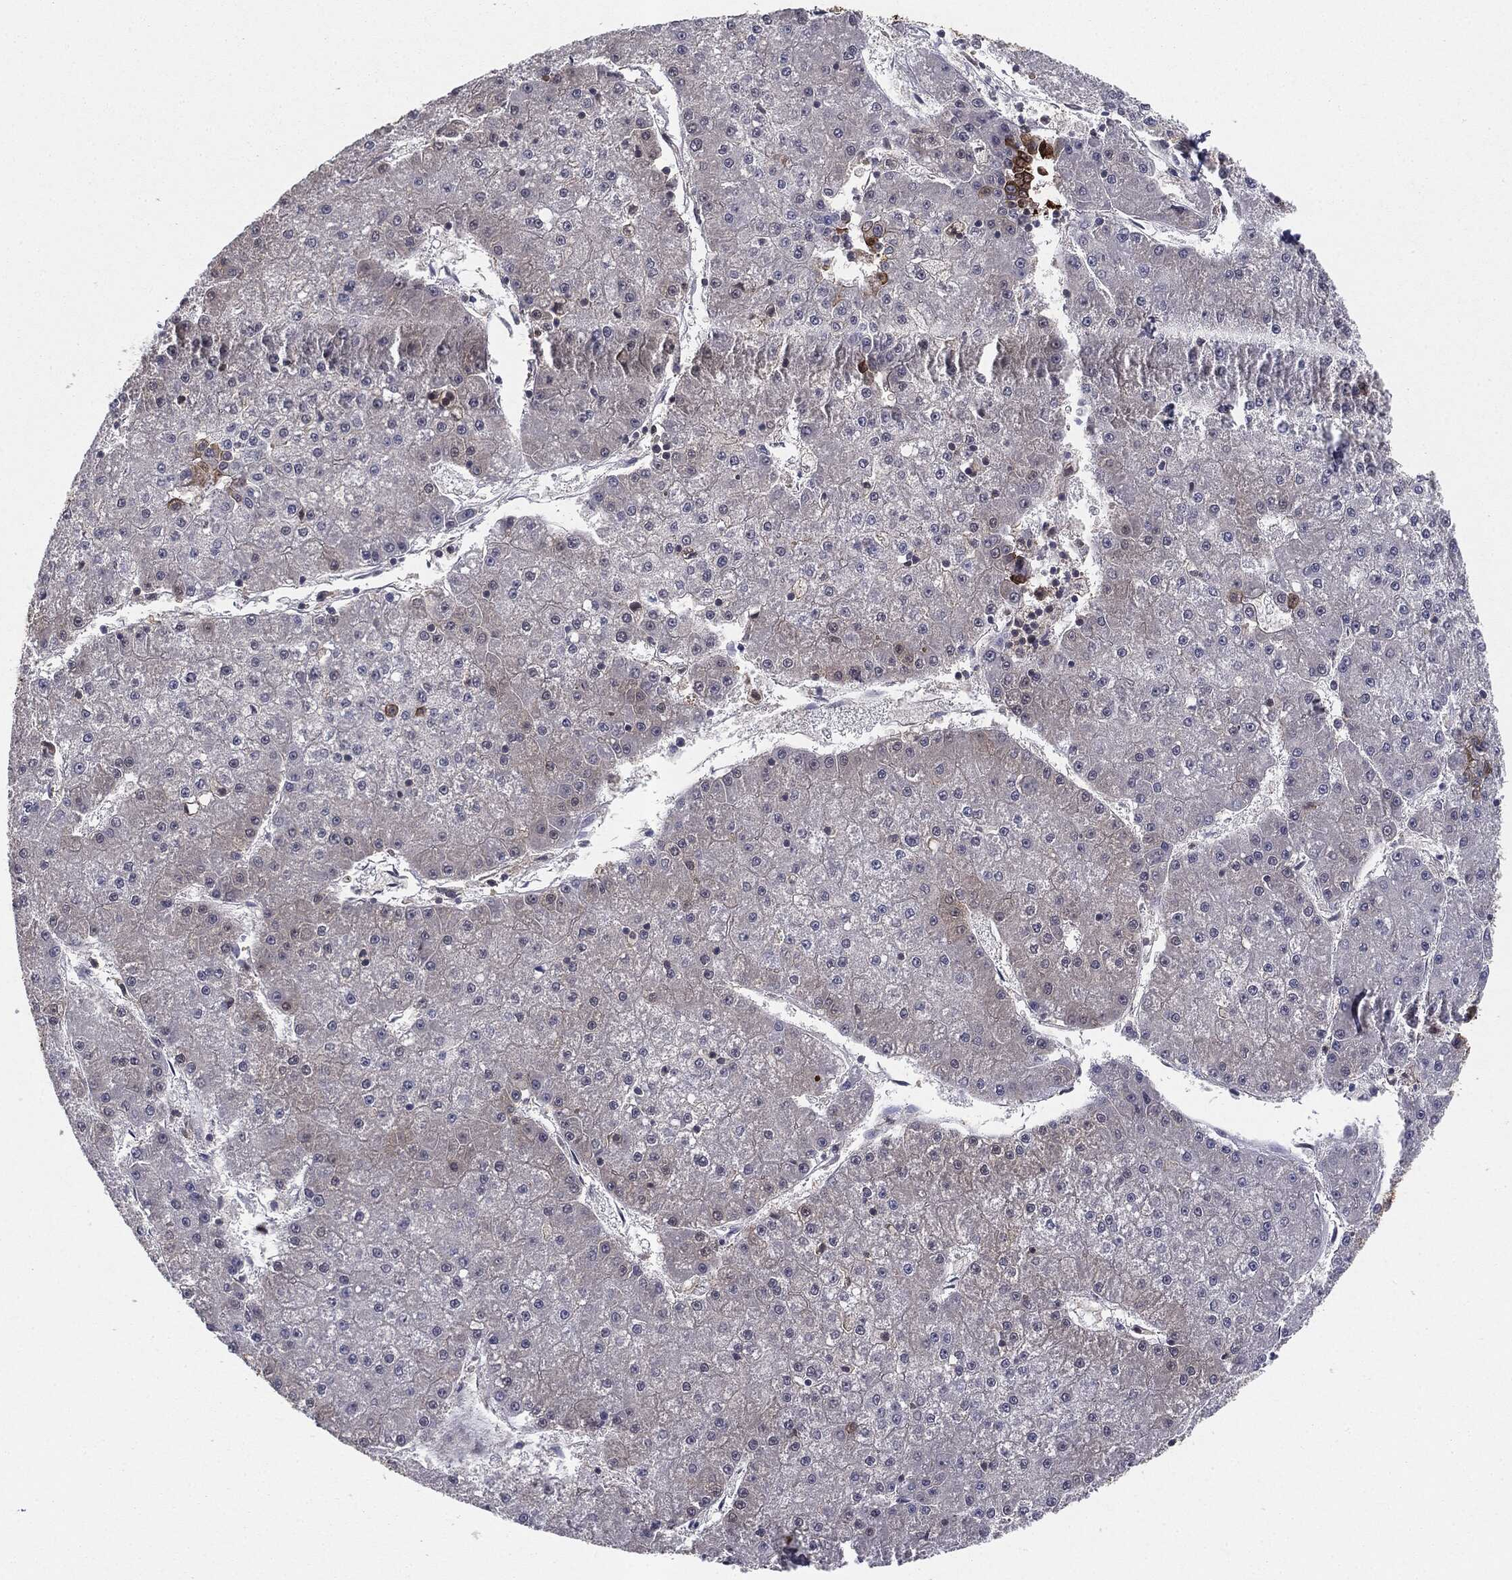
{"staining": {"intensity": "negative", "quantity": "none", "location": "none"}, "tissue": "liver cancer", "cell_type": "Tumor cells", "image_type": "cancer", "snomed": [{"axis": "morphology", "description": "Carcinoma, Hepatocellular, NOS"}, {"axis": "topography", "description": "Liver"}], "caption": "Liver hepatocellular carcinoma was stained to show a protein in brown. There is no significant positivity in tumor cells.", "gene": "KRT7", "patient": {"sex": "male", "age": 73}}